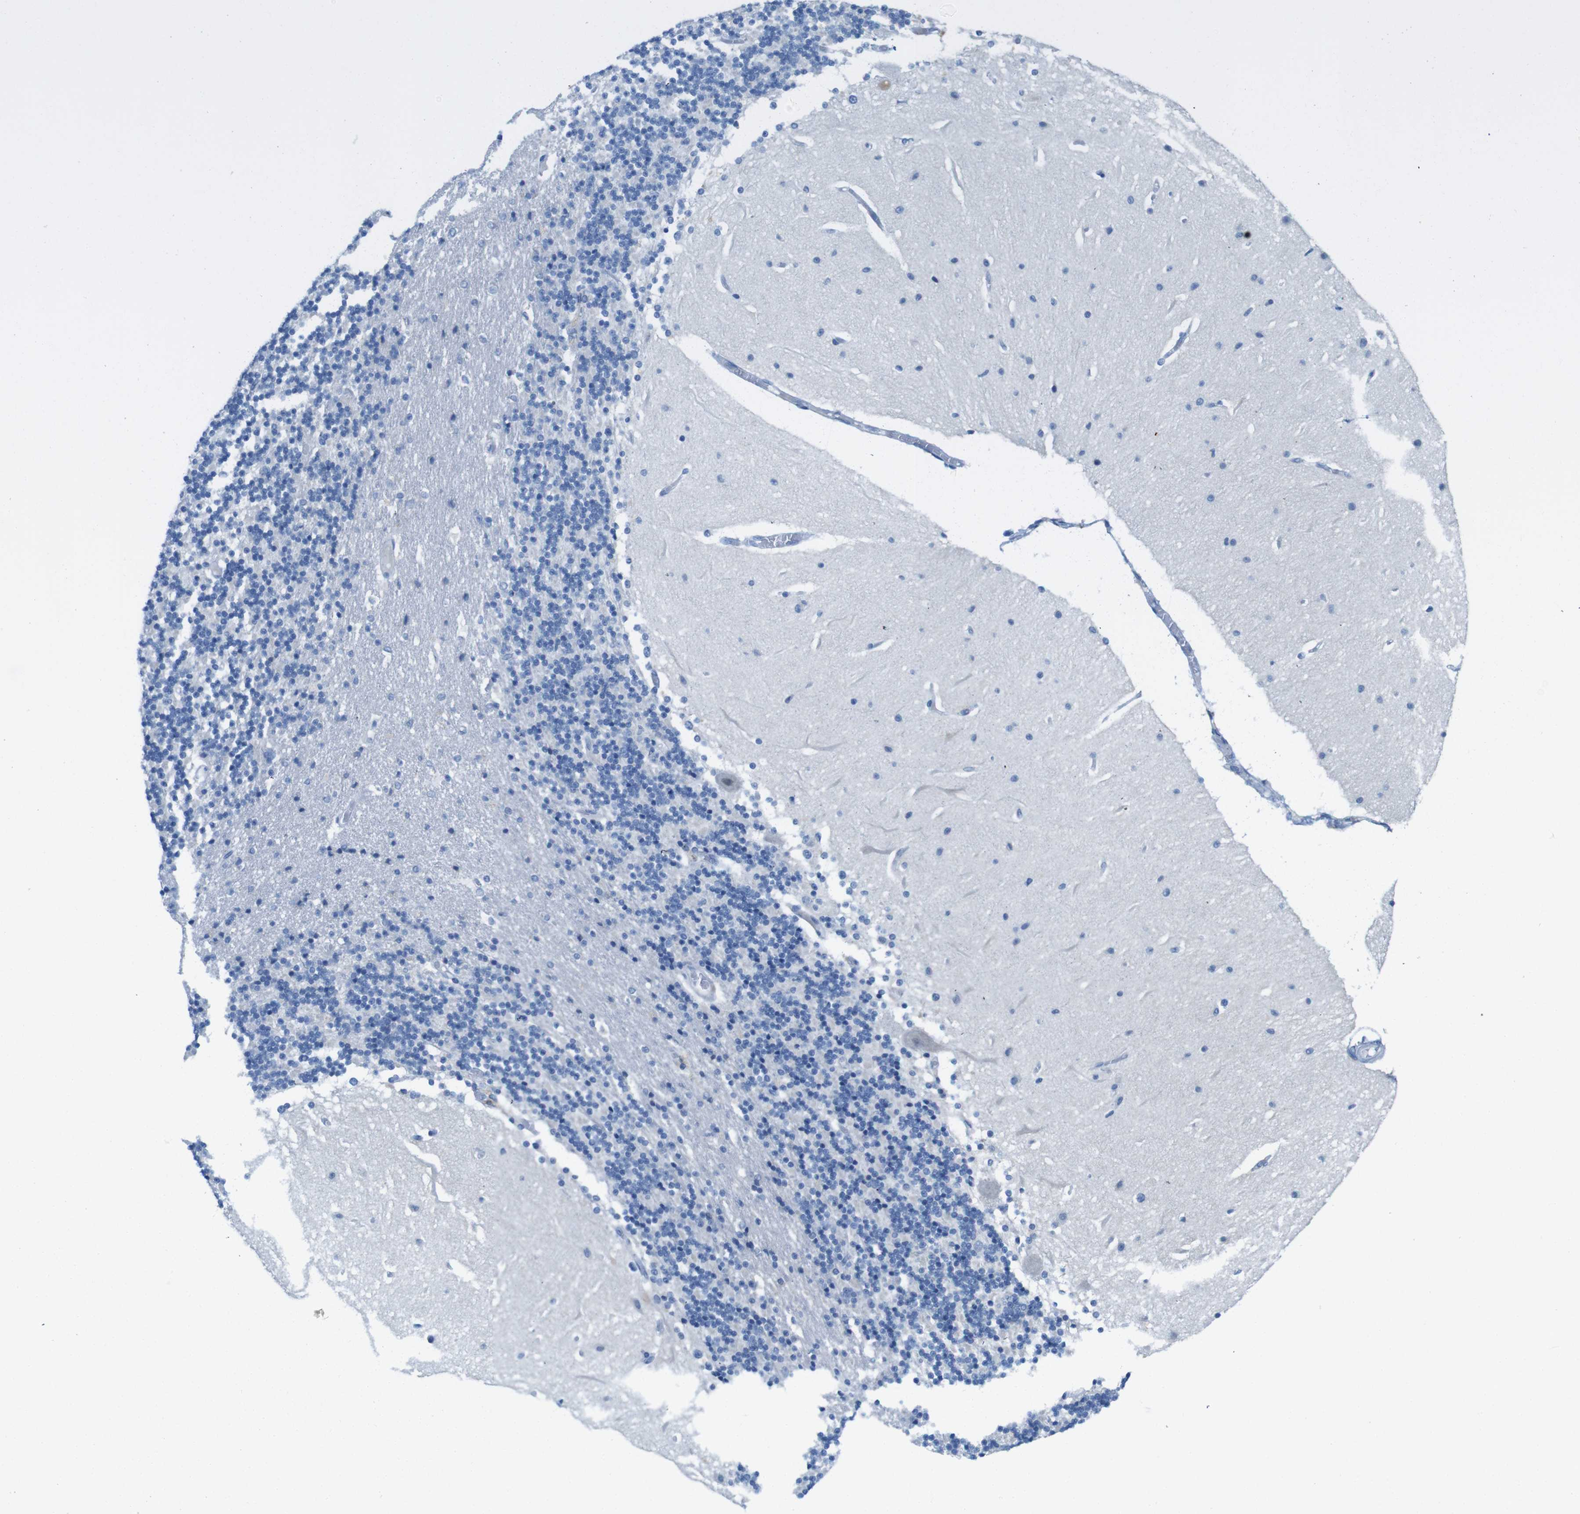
{"staining": {"intensity": "negative", "quantity": "none", "location": "none"}, "tissue": "cerebellum", "cell_type": "Cells in granular layer", "image_type": "normal", "snomed": [{"axis": "morphology", "description": "Normal tissue, NOS"}, {"axis": "topography", "description": "Cerebellum"}], "caption": "The image displays no significant staining in cells in granular layer of cerebellum.", "gene": "OPN1SW", "patient": {"sex": "female", "age": 54}}